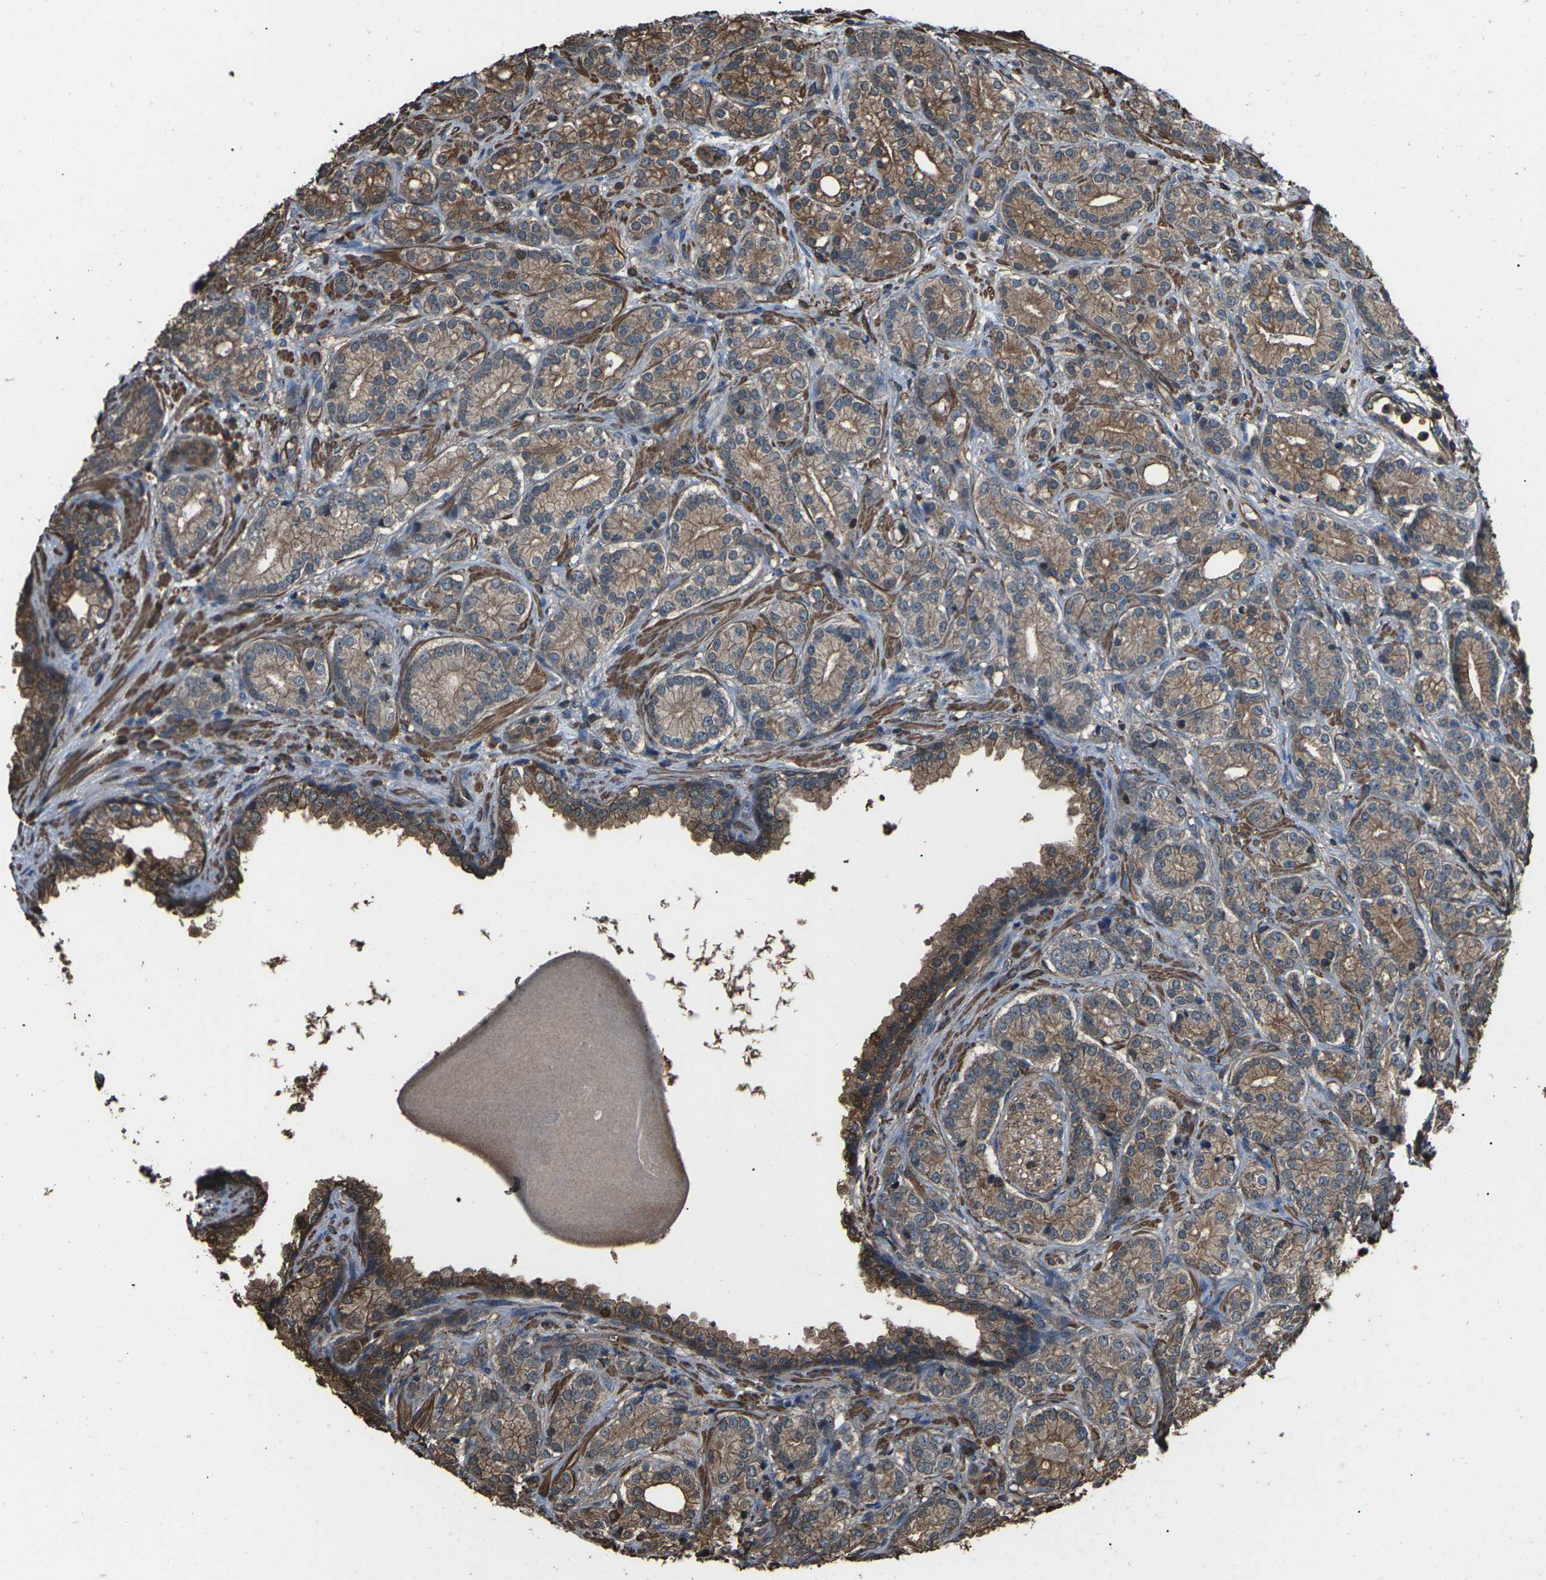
{"staining": {"intensity": "moderate", "quantity": ">75%", "location": "cytoplasmic/membranous"}, "tissue": "prostate cancer", "cell_type": "Tumor cells", "image_type": "cancer", "snomed": [{"axis": "morphology", "description": "Adenocarcinoma, High grade"}, {"axis": "topography", "description": "Prostate"}], "caption": "This micrograph shows immunohistochemistry staining of human prostate adenocarcinoma (high-grade), with medium moderate cytoplasmic/membranous positivity in about >75% of tumor cells.", "gene": "DHPS", "patient": {"sex": "male", "age": 61}}